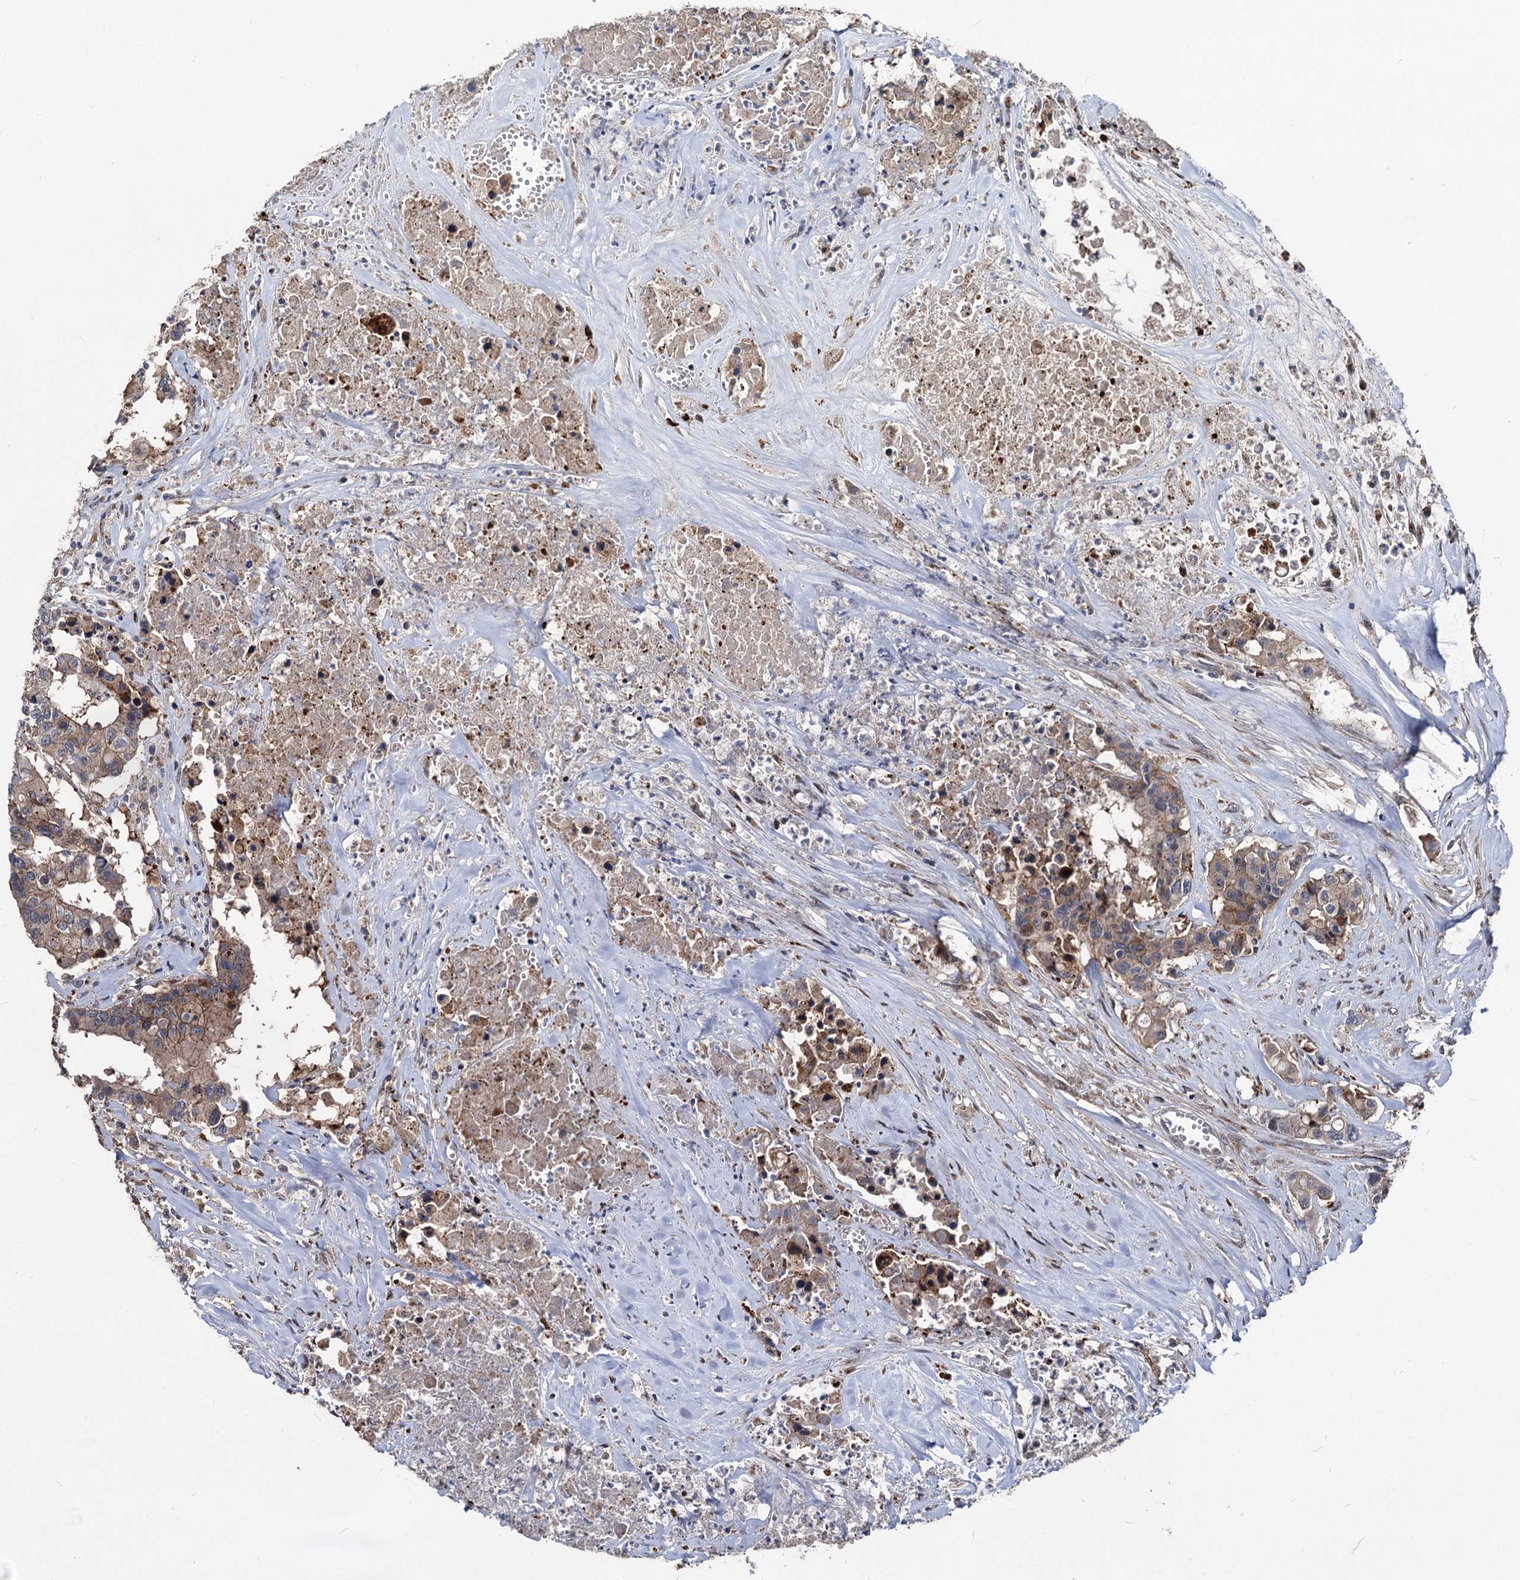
{"staining": {"intensity": "weak", "quantity": "25%-75%", "location": "cytoplasmic/membranous"}, "tissue": "colorectal cancer", "cell_type": "Tumor cells", "image_type": "cancer", "snomed": [{"axis": "morphology", "description": "Adenocarcinoma, NOS"}, {"axis": "topography", "description": "Colon"}], "caption": "The immunohistochemical stain shows weak cytoplasmic/membranous expression in tumor cells of colorectal adenocarcinoma tissue.", "gene": "SMAGP", "patient": {"sex": "male", "age": 77}}